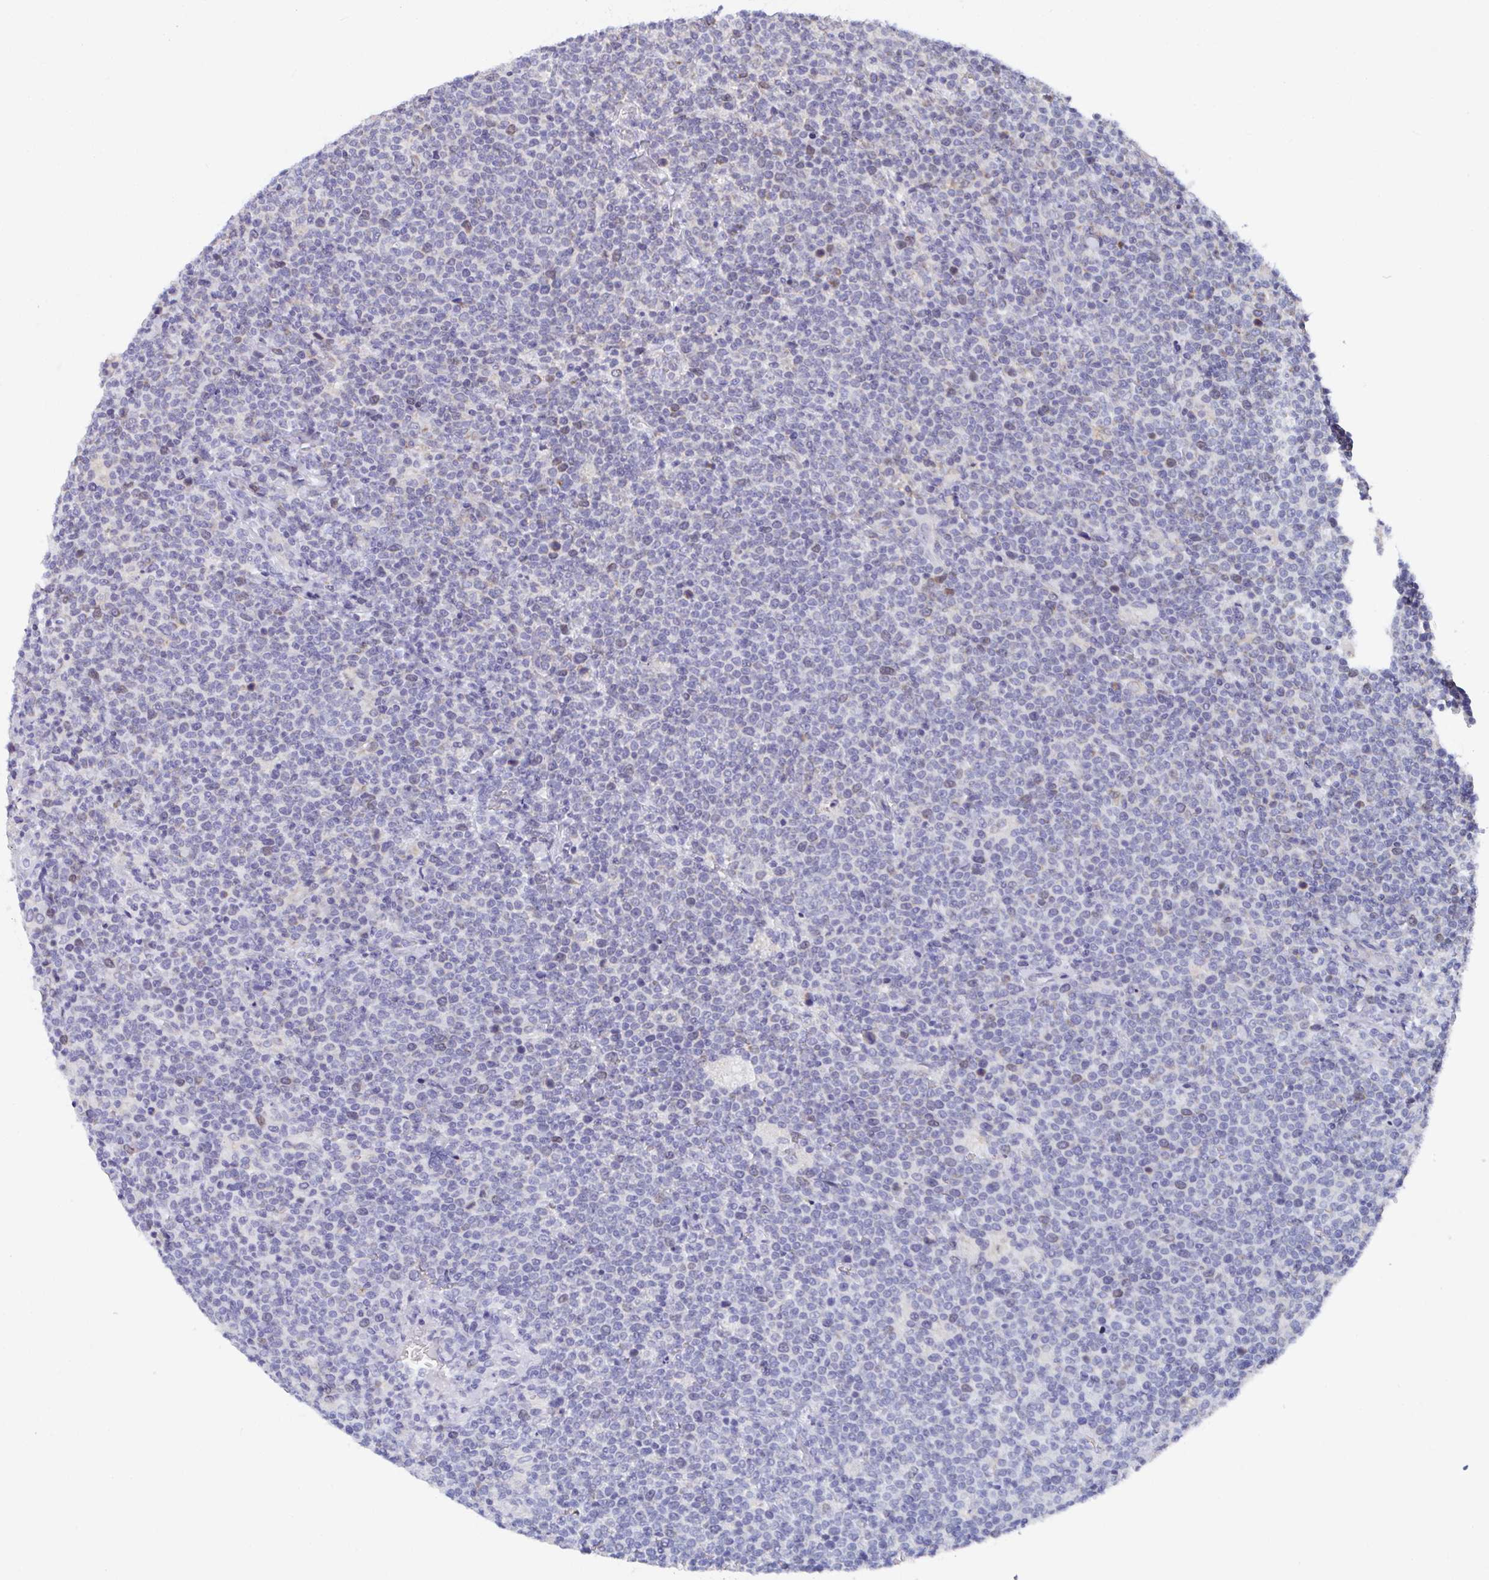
{"staining": {"intensity": "weak", "quantity": "<25%", "location": "nuclear"}, "tissue": "lymphoma", "cell_type": "Tumor cells", "image_type": "cancer", "snomed": [{"axis": "morphology", "description": "Malignant lymphoma, non-Hodgkin's type, High grade"}, {"axis": "topography", "description": "Lymph node"}], "caption": "Immunohistochemical staining of malignant lymphoma, non-Hodgkin's type (high-grade) reveals no significant expression in tumor cells. (DAB immunohistochemistry (IHC) visualized using brightfield microscopy, high magnification).", "gene": "ATP5F1C", "patient": {"sex": "male", "age": 61}}